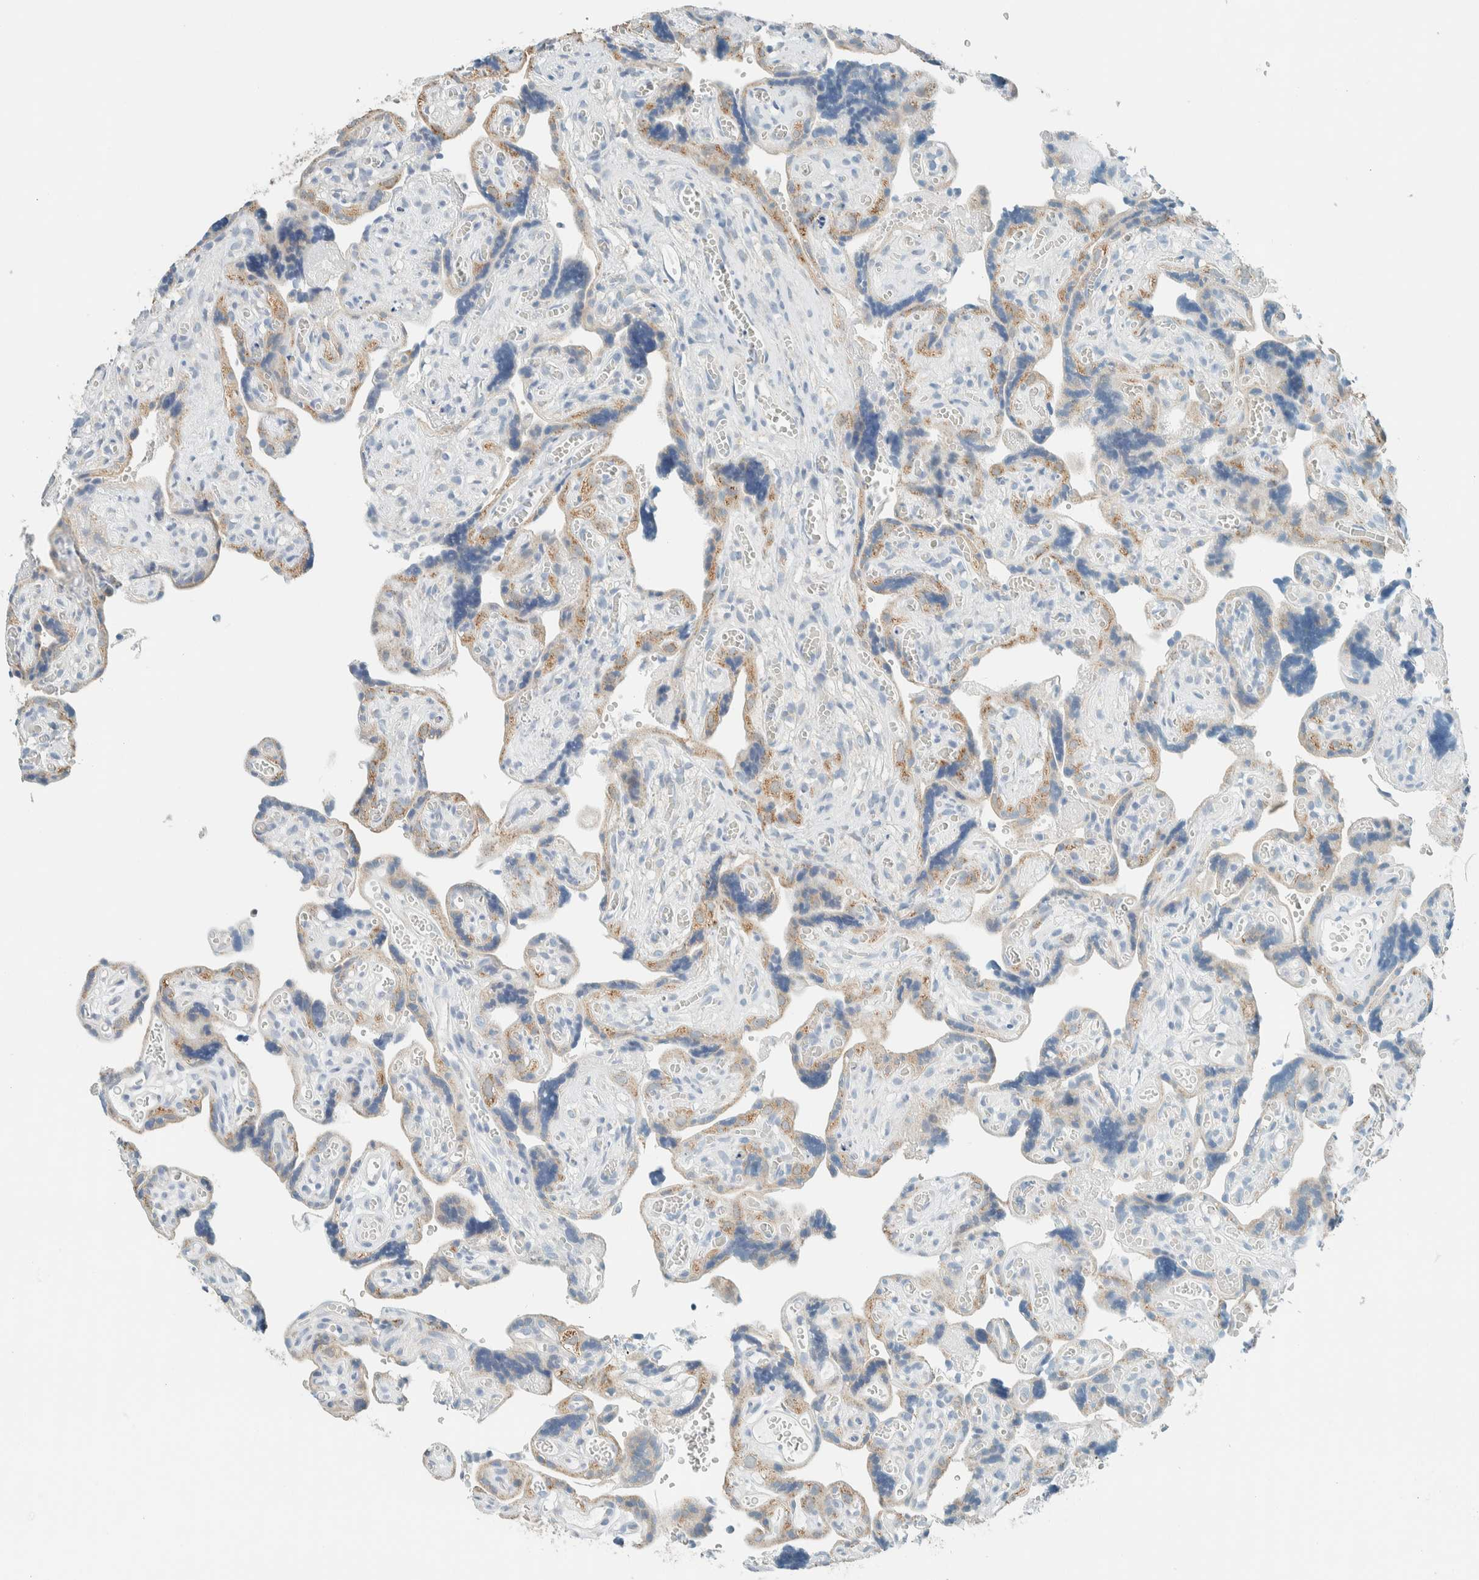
{"staining": {"intensity": "moderate", "quantity": "25%-75%", "location": "cytoplasmic/membranous"}, "tissue": "placenta", "cell_type": "Trophoblastic cells", "image_type": "normal", "snomed": [{"axis": "morphology", "description": "Normal tissue, NOS"}, {"axis": "topography", "description": "Placenta"}], "caption": "This photomicrograph exhibits immunohistochemistry staining of unremarkable human placenta, with medium moderate cytoplasmic/membranous staining in about 25%-75% of trophoblastic cells.", "gene": "ALDH7A1", "patient": {"sex": "female", "age": 30}}